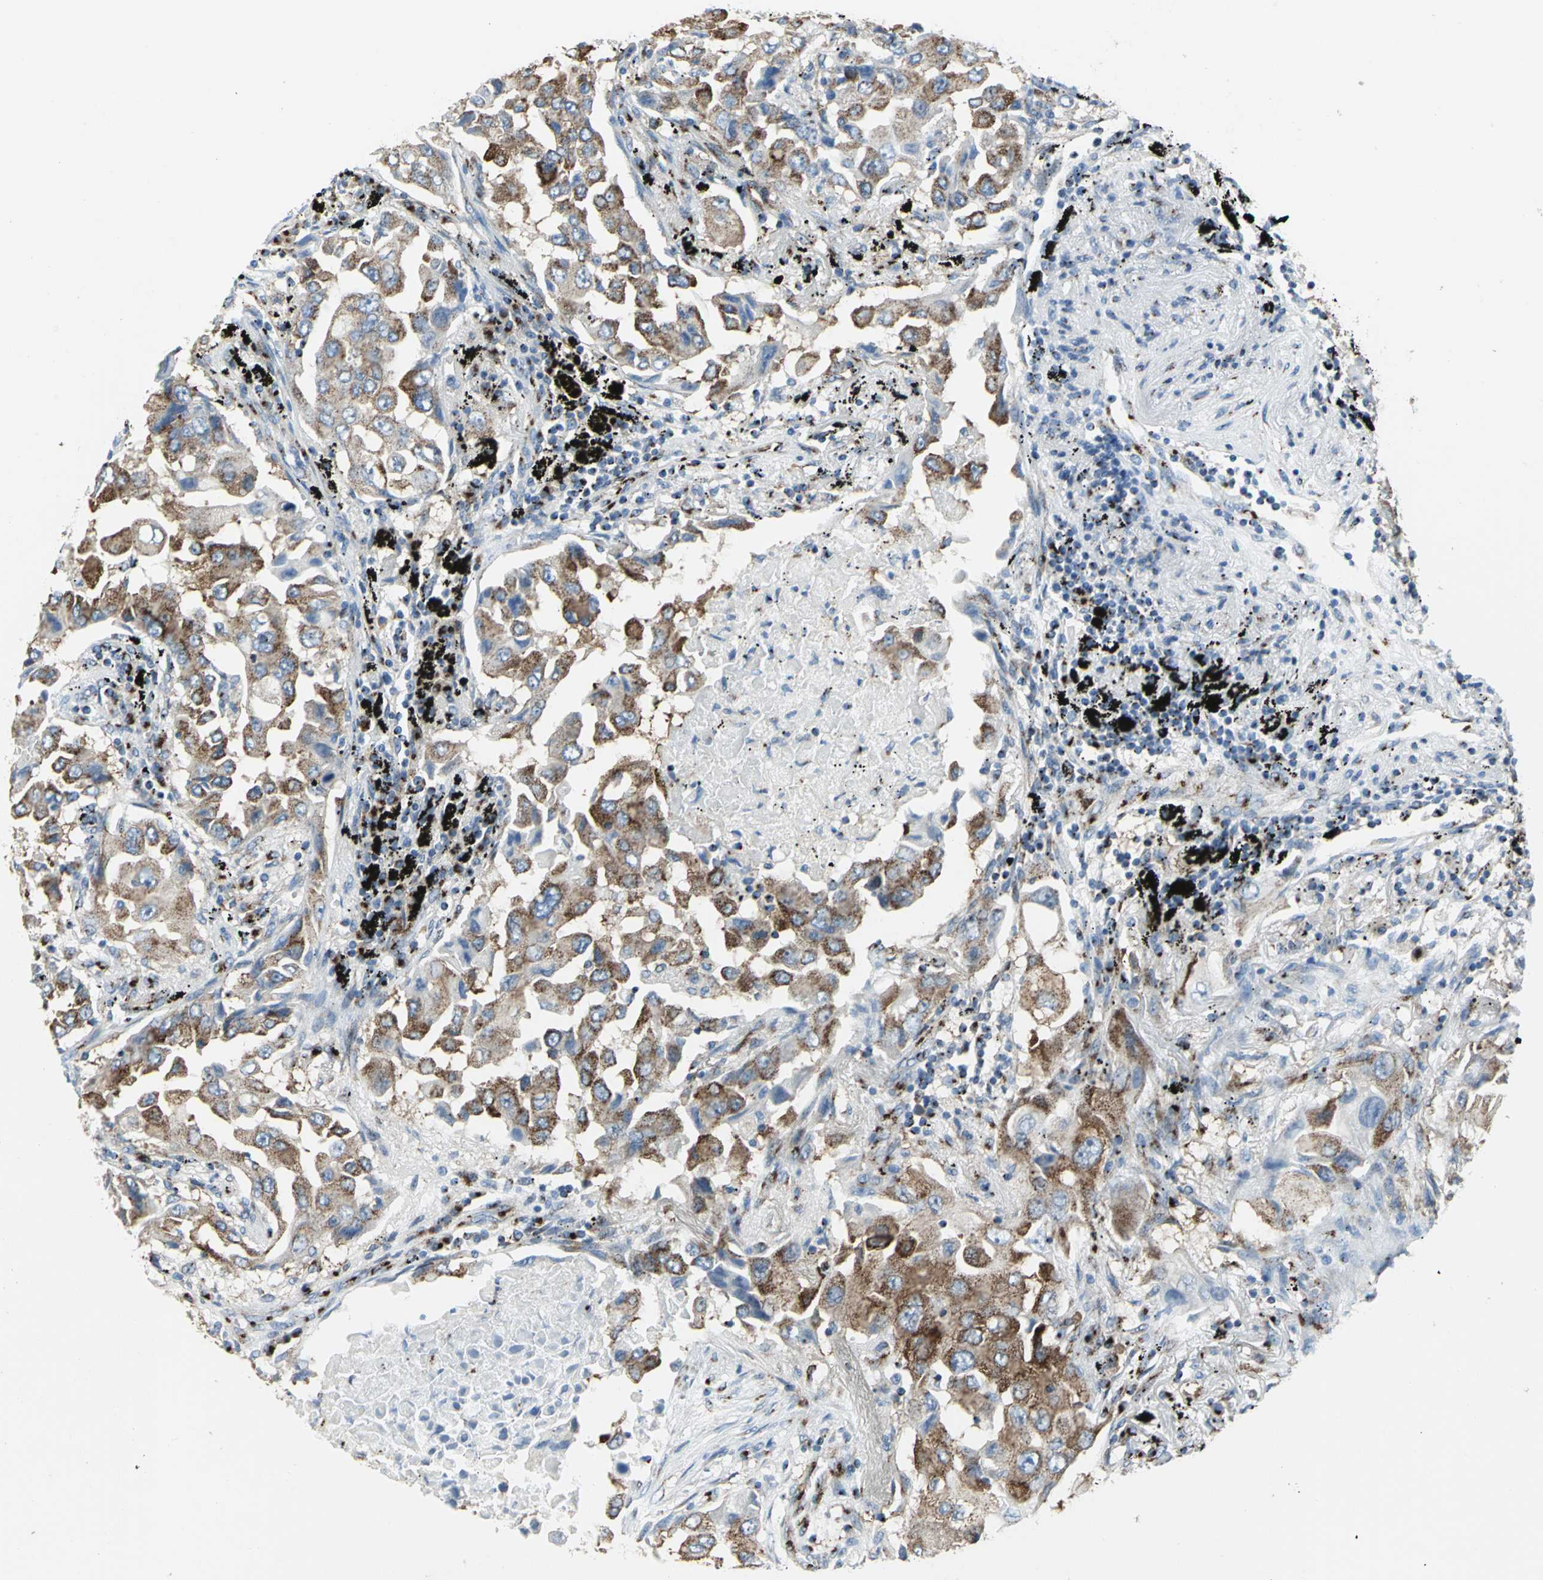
{"staining": {"intensity": "strong", "quantity": ">75%", "location": "cytoplasmic/membranous"}, "tissue": "lung cancer", "cell_type": "Tumor cells", "image_type": "cancer", "snomed": [{"axis": "morphology", "description": "Adenocarcinoma, NOS"}, {"axis": "topography", "description": "Lung"}], "caption": "Lung cancer was stained to show a protein in brown. There is high levels of strong cytoplasmic/membranous expression in about >75% of tumor cells.", "gene": "GPR3", "patient": {"sex": "female", "age": 65}}